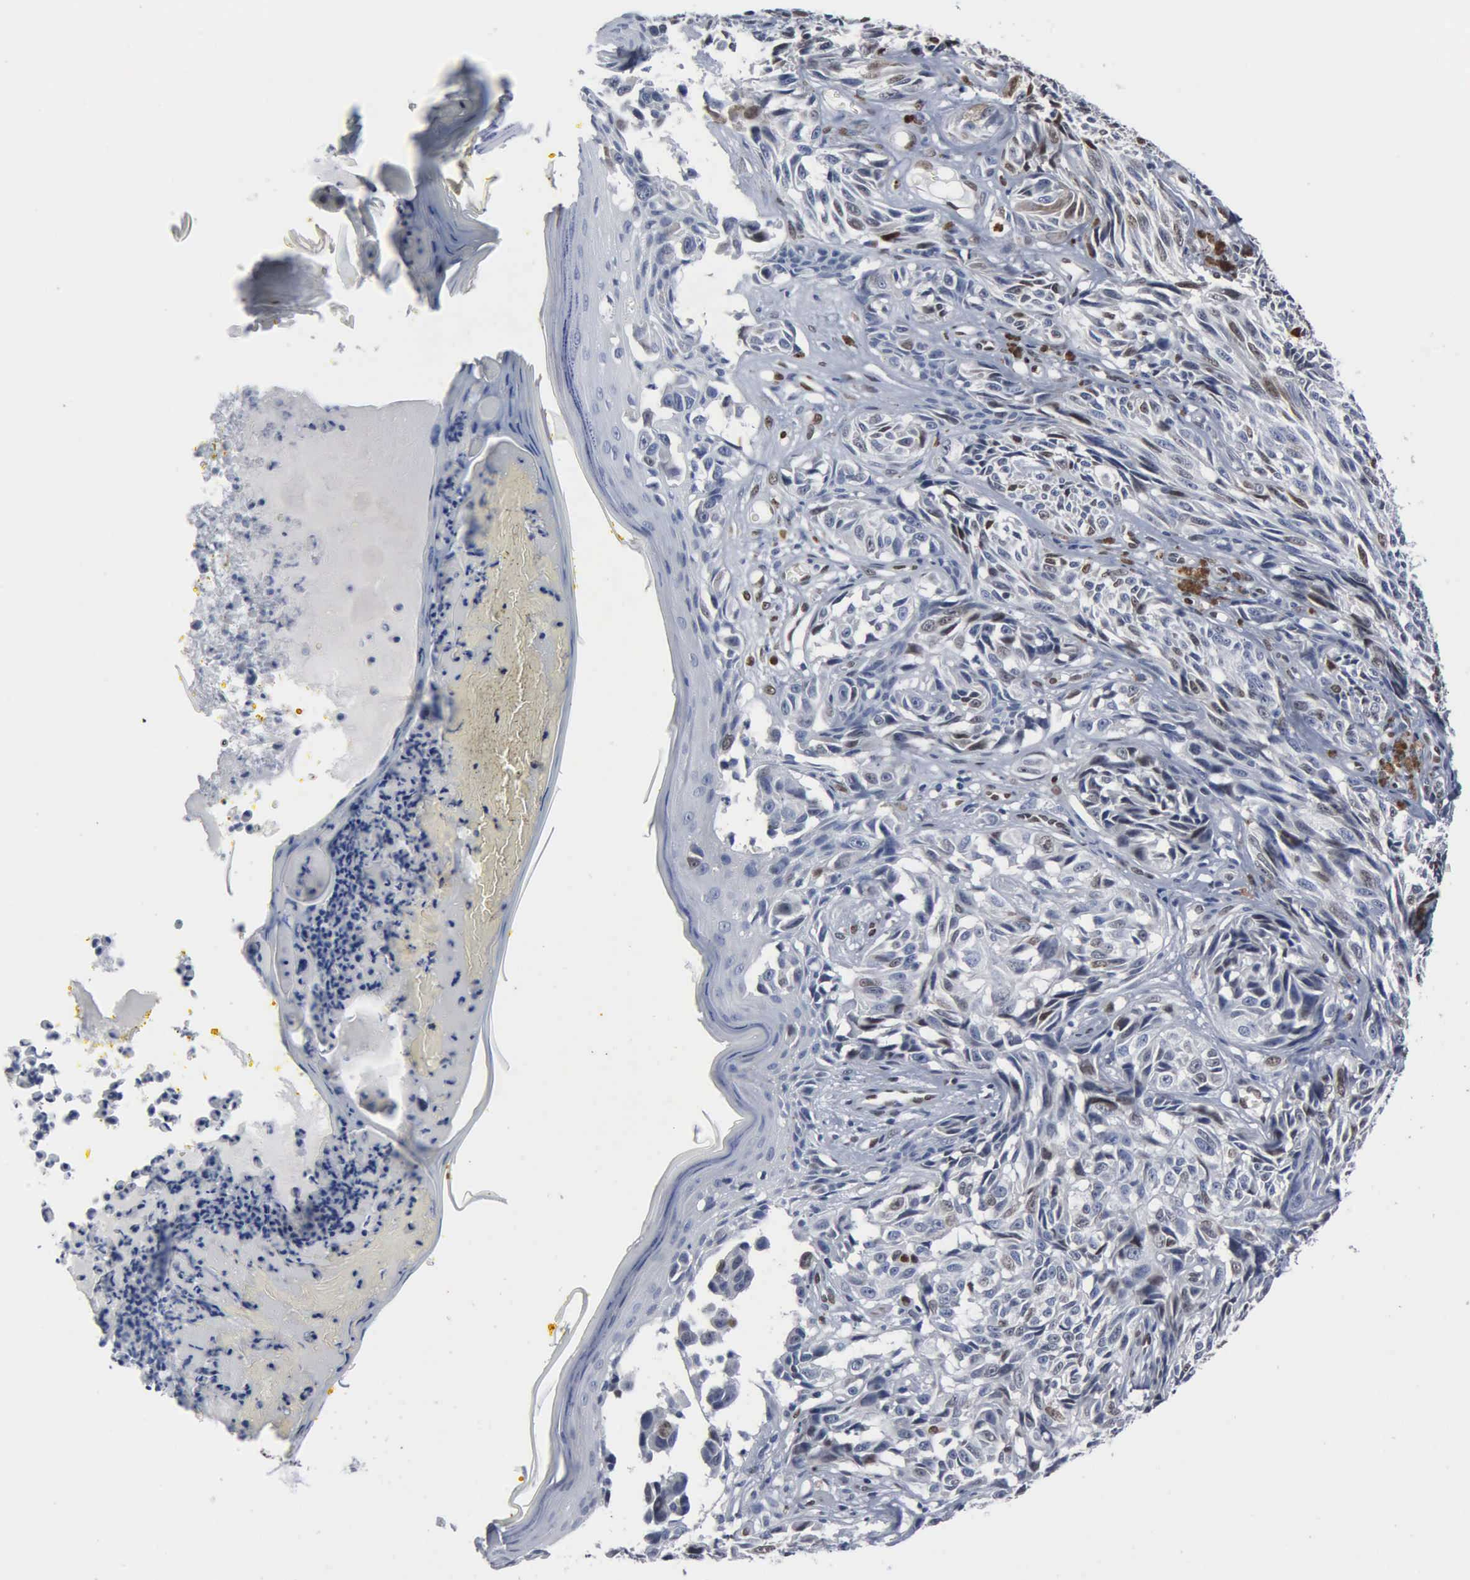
{"staining": {"intensity": "weak", "quantity": "<25%", "location": "nuclear"}, "tissue": "melanoma", "cell_type": "Tumor cells", "image_type": "cancer", "snomed": [{"axis": "morphology", "description": "Malignant melanoma, NOS"}, {"axis": "topography", "description": "Skin"}], "caption": "An image of malignant melanoma stained for a protein exhibits no brown staining in tumor cells.", "gene": "FGF2", "patient": {"sex": "male", "age": 67}}